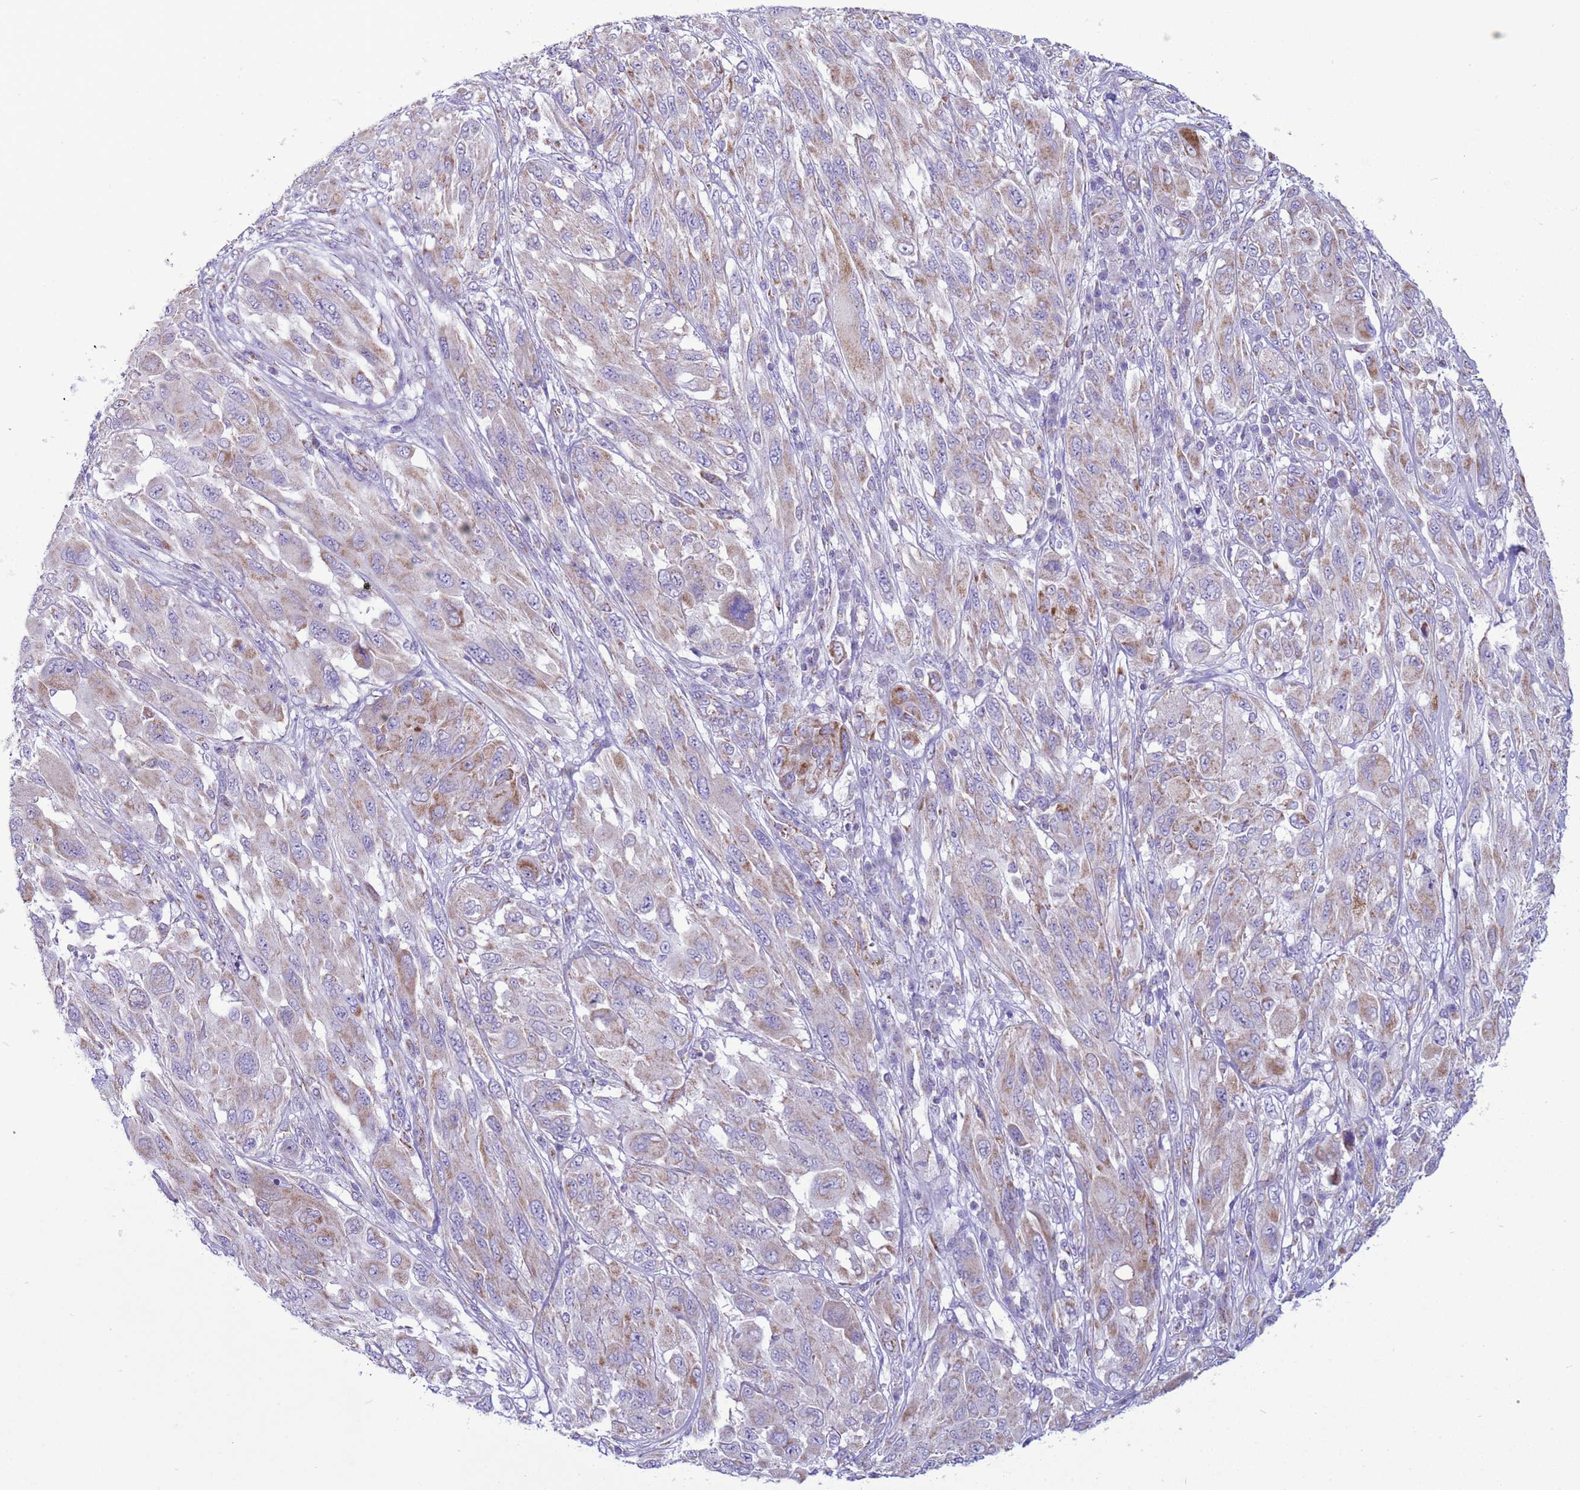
{"staining": {"intensity": "moderate", "quantity": "<25%", "location": "cytoplasmic/membranous"}, "tissue": "melanoma", "cell_type": "Tumor cells", "image_type": "cancer", "snomed": [{"axis": "morphology", "description": "Malignant melanoma, NOS"}, {"axis": "topography", "description": "Skin"}], "caption": "An immunohistochemistry (IHC) photomicrograph of tumor tissue is shown. Protein staining in brown highlights moderate cytoplasmic/membranous positivity in melanoma within tumor cells. The protein is stained brown, and the nuclei are stained in blue (DAB (3,3'-diaminobenzidine) IHC with brightfield microscopy, high magnification).", "gene": "NCALD", "patient": {"sex": "female", "age": 91}}